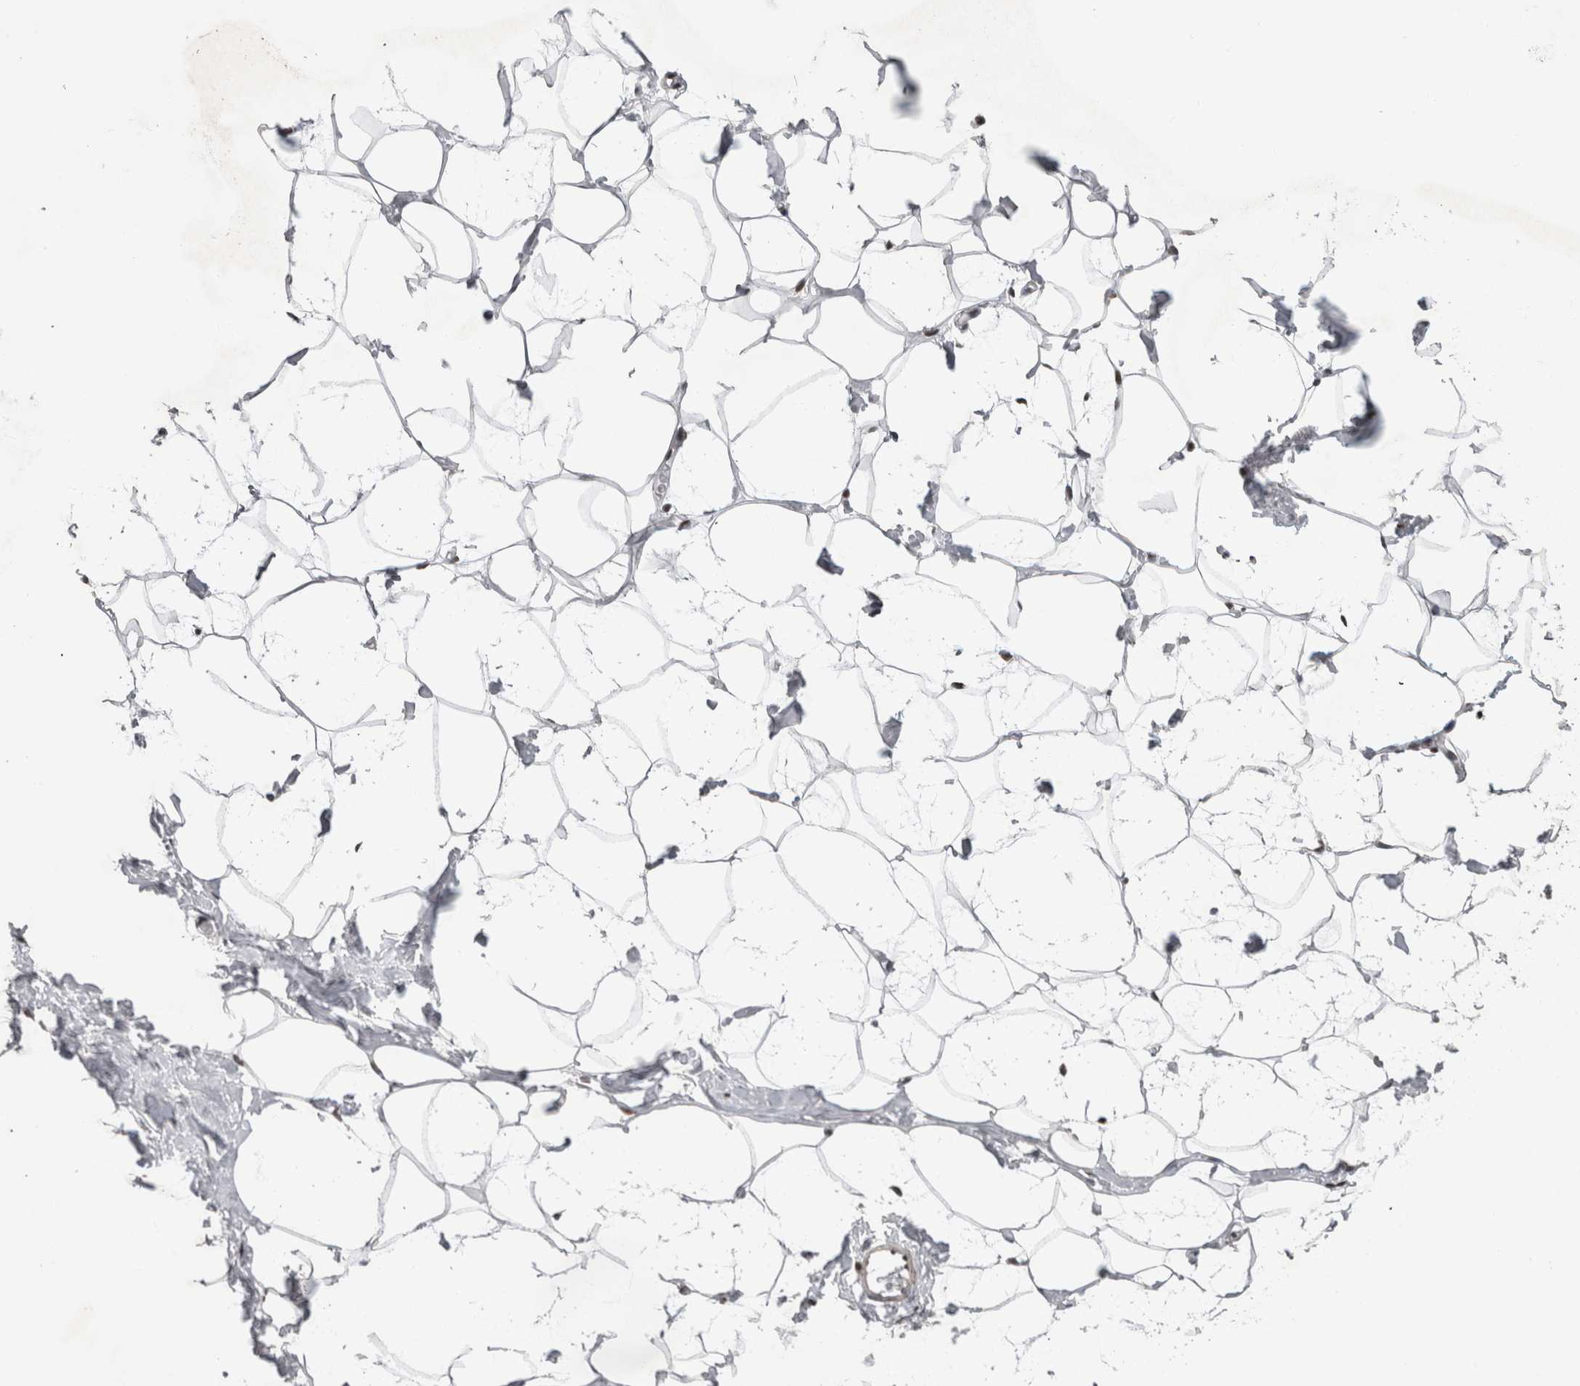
{"staining": {"intensity": "weak", "quantity": "<25%", "location": "nuclear"}, "tissue": "adipose tissue", "cell_type": "Adipocytes", "image_type": "normal", "snomed": [{"axis": "morphology", "description": "Normal tissue, NOS"}, {"axis": "morphology", "description": "Fibrosis, NOS"}, {"axis": "topography", "description": "Breast"}, {"axis": "topography", "description": "Adipose tissue"}], "caption": "Immunohistochemistry of normal human adipose tissue shows no expression in adipocytes.", "gene": "CDK11A", "patient": {"sex": "female", "age": 39}}